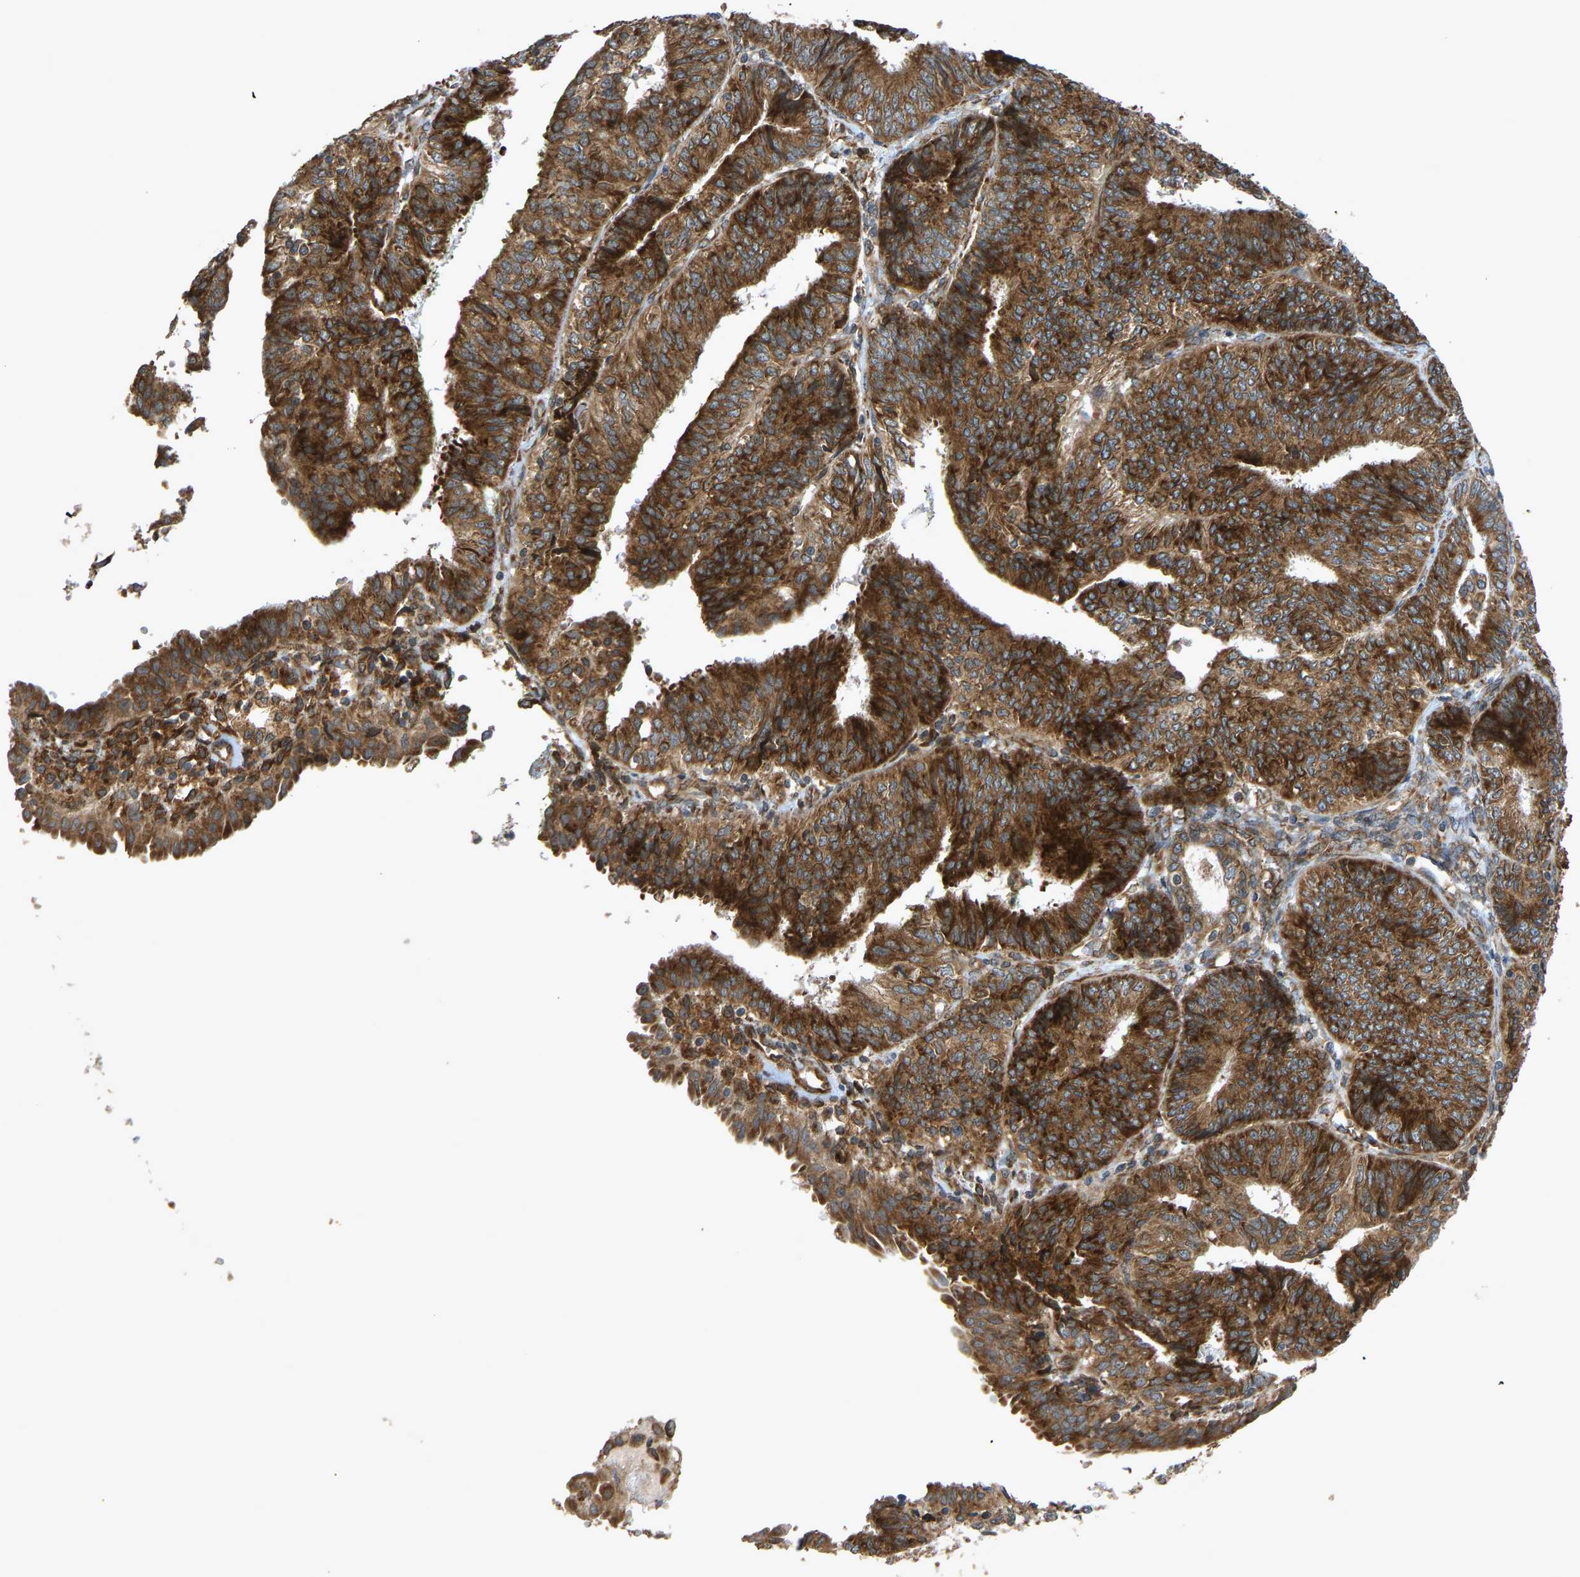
{"staining": {"intensity": "strong", "quantity": ">75%", "location": "cytoplasmic/membranous"}, "tissue": "endometrial cancer", "cell_type": "Tumor cells", "image_type": "cancer", "snomed": [{"axis": "morphology", "description": "Adenocarcinoma, NOS"}, {"axis": "topography", "description": "Endometrium"}], "caption": "This micrograph reveals immunohistochemistry (IHC) staining of human adenocarcinoma (endometrial), with high strong cytoplasmic/membranous staining in approximately >75% of tumor cells.", "gene": "RPN2", "patient": {"sex": "female", "age": 58}}